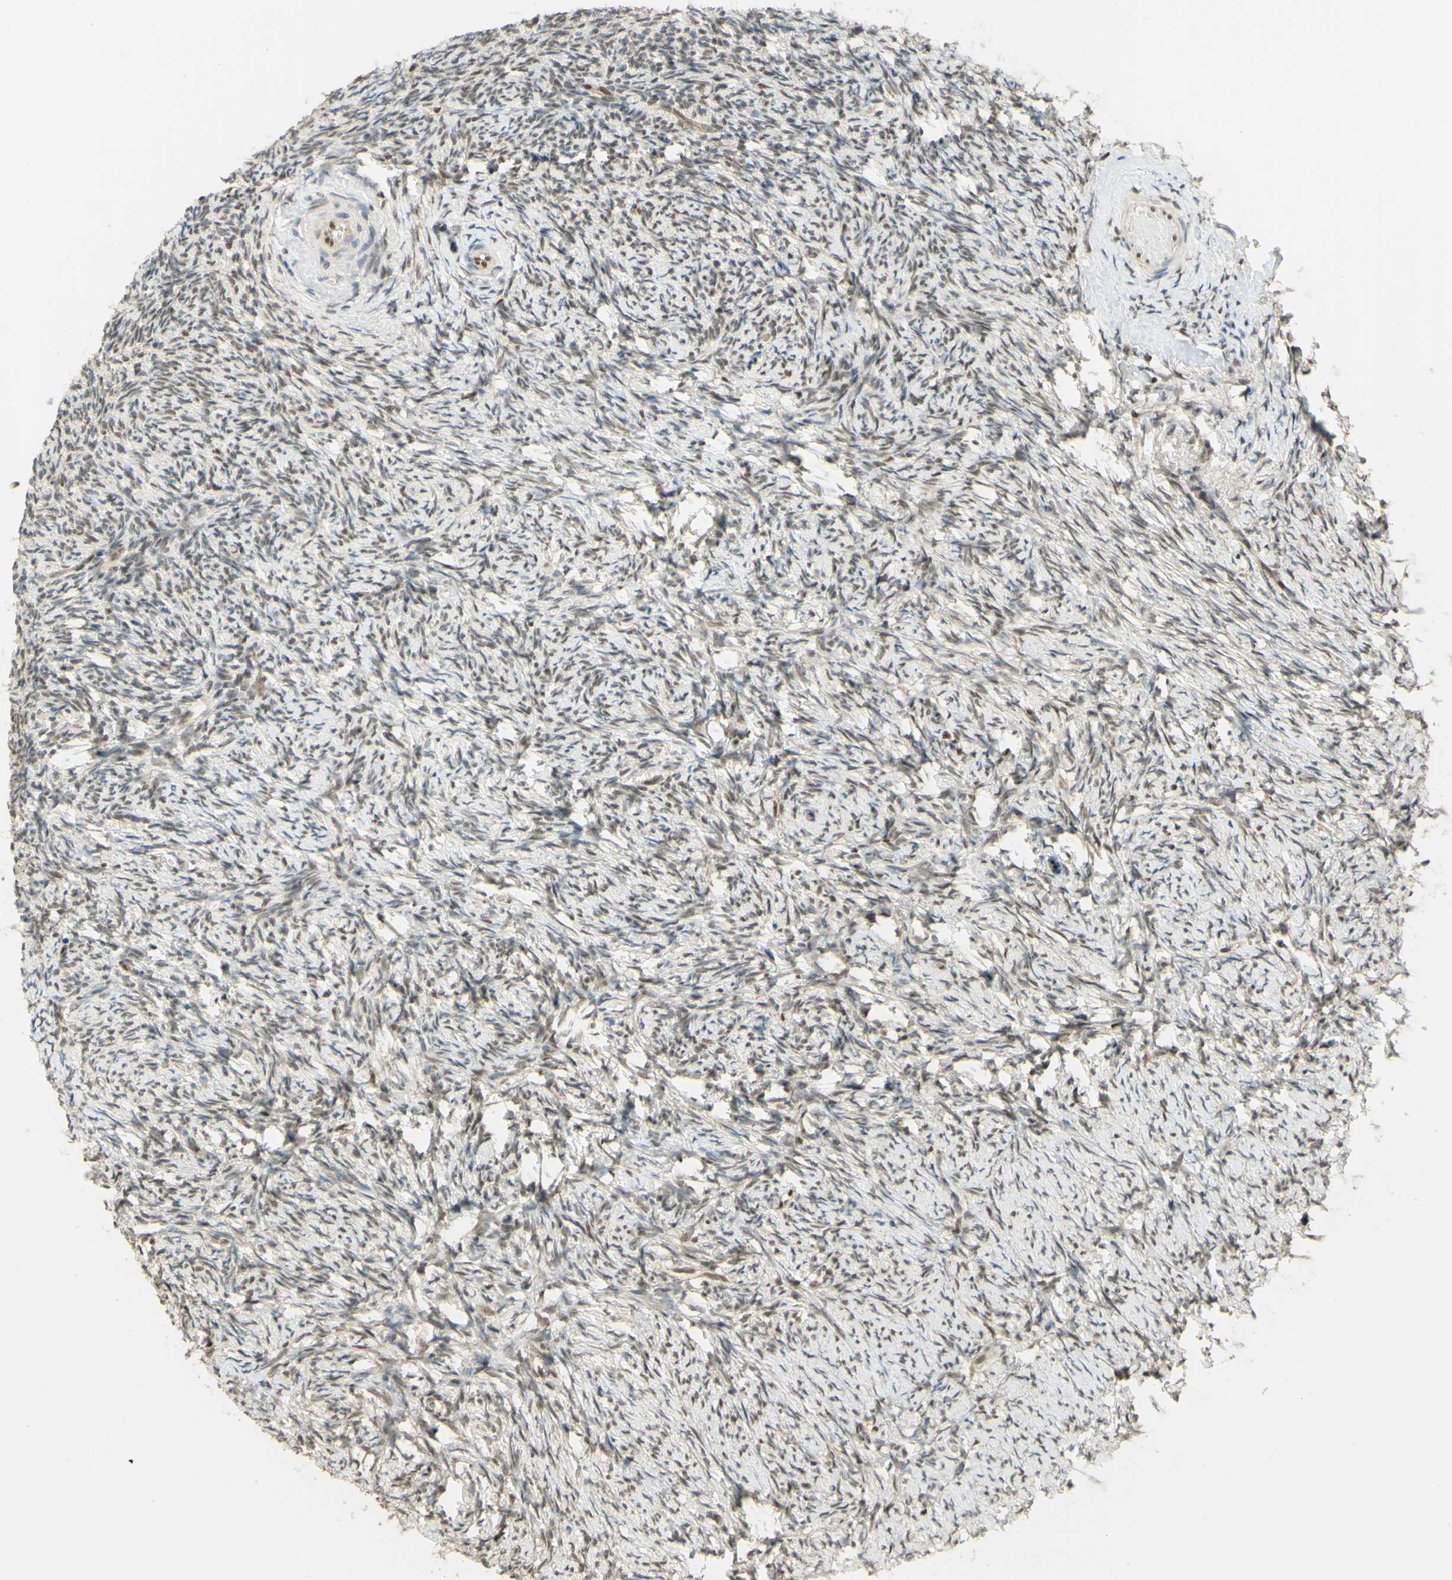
{"staining": {"intensity": "moderate", "quantity": ">75%", "location": "nuclear"}, "tissue": "ovary", "cell_type": "Follicle cells", "image_type": "normal", "snomed": [{"axis": "morphology", "description": "Normal tissue, NOS"}, {"axis": "topography", "description": "Ovary"}], "caption": "High-power microscopy captured an IHC photomicrograph of normal ovary, revealing moderate nuclear staining in approximately >75% of follicle cells. (DAB (3,3'-diaminobenzidine) IHC, brown staining for protein, blue staining for nuclei).", "gene": "POLB", "patient": {"sex": "female", "age": 60}}